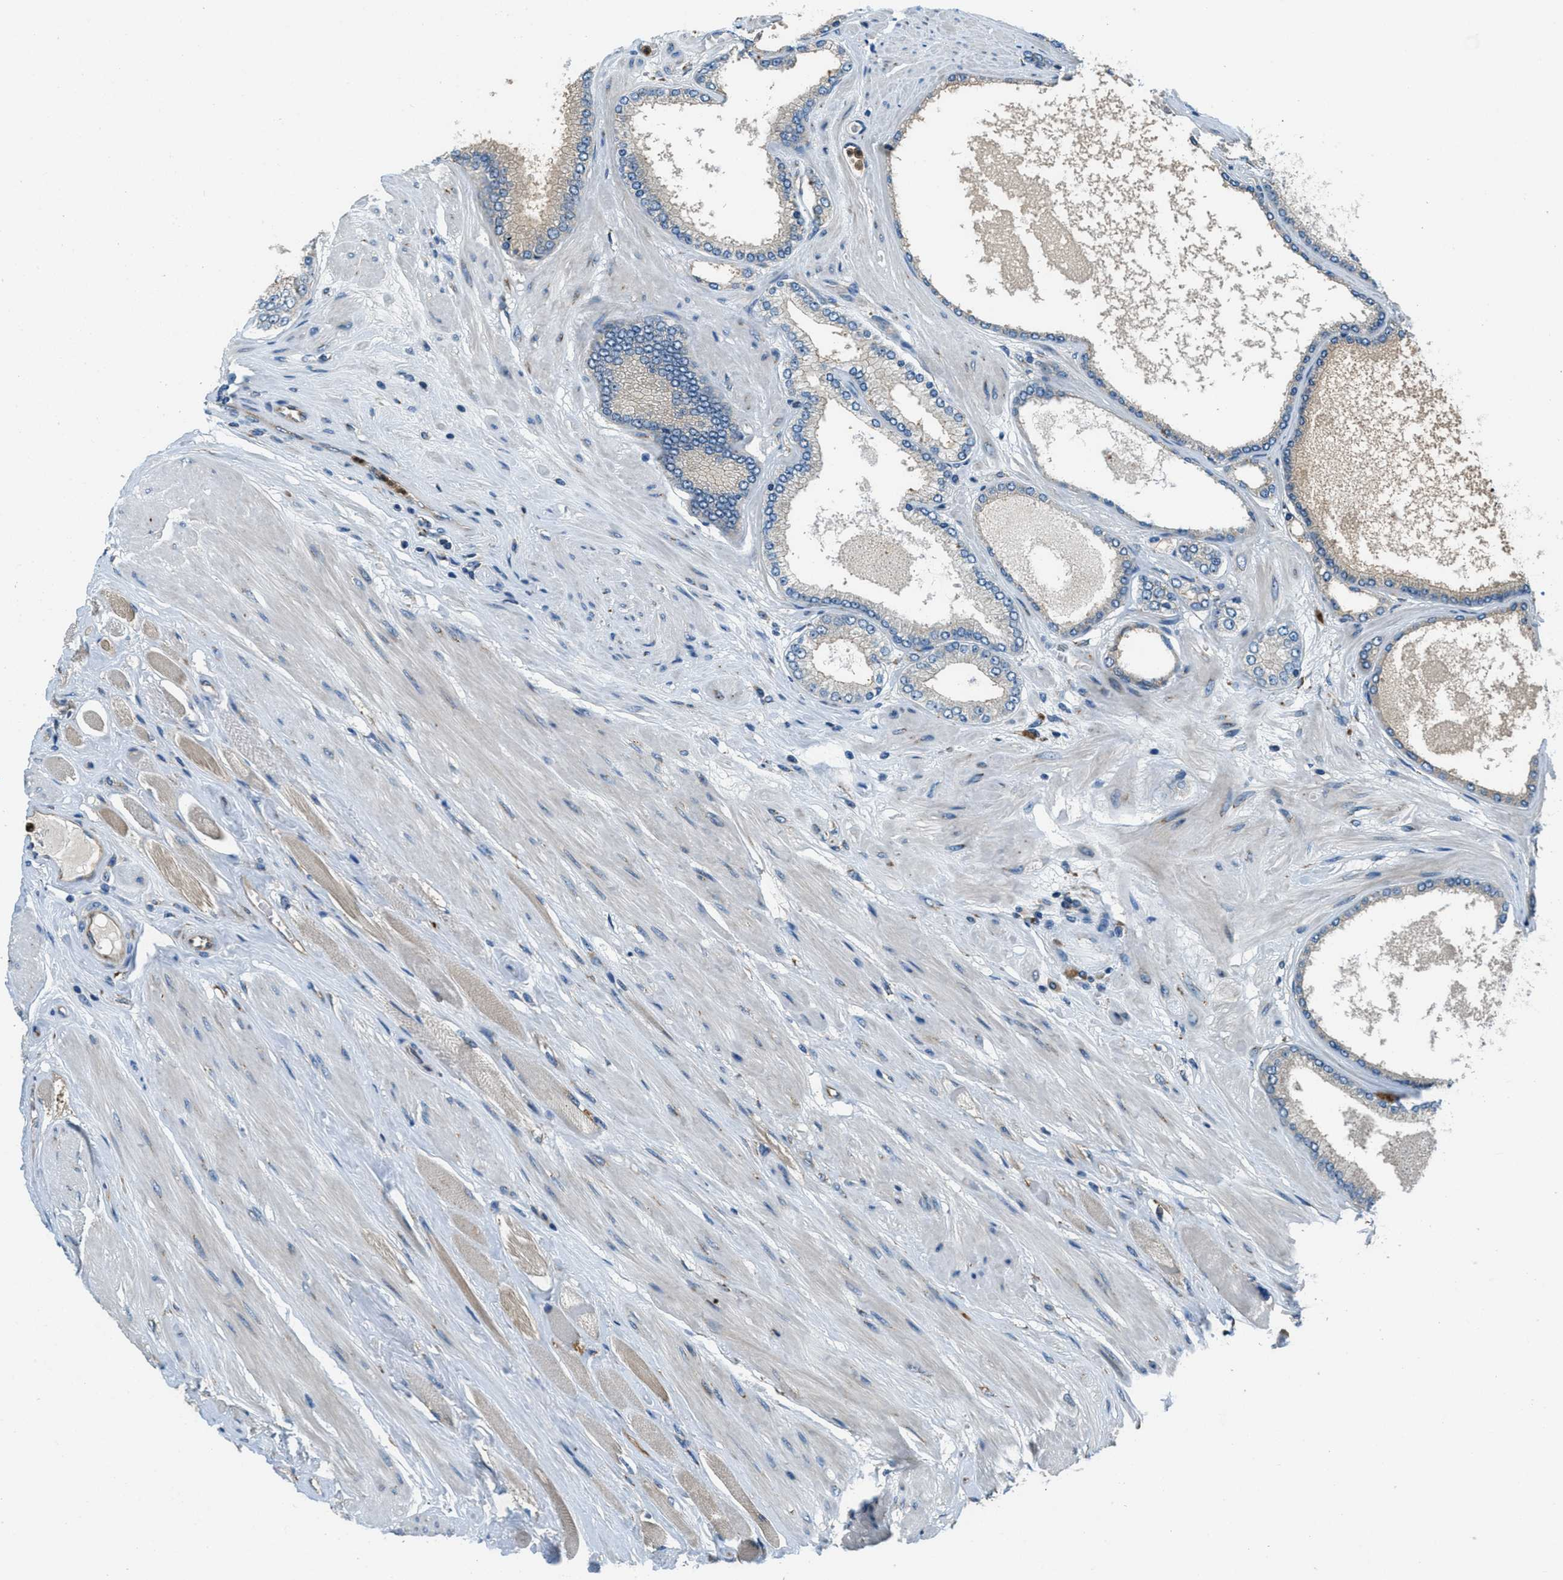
{"staining": {"intensity": "negative", "quantity": "none", "location": "none"}, "tissue": "prostate cancer", "cell_type": "Tumor cells", "image_type": "cancer", "snomed": [{"axis": "morphology", "description": "Adenocarcinoma, High grade"}, {"axis": "topography", "description": "Prostate"}], "caption": "Immunohistochemistry (IHC) image of human prostate cancer stained for a protein (brown), which reveals no positivity in tumor cells.", "gene": "GIMAP8", "patient": {"sex": "male", "age": 61}}